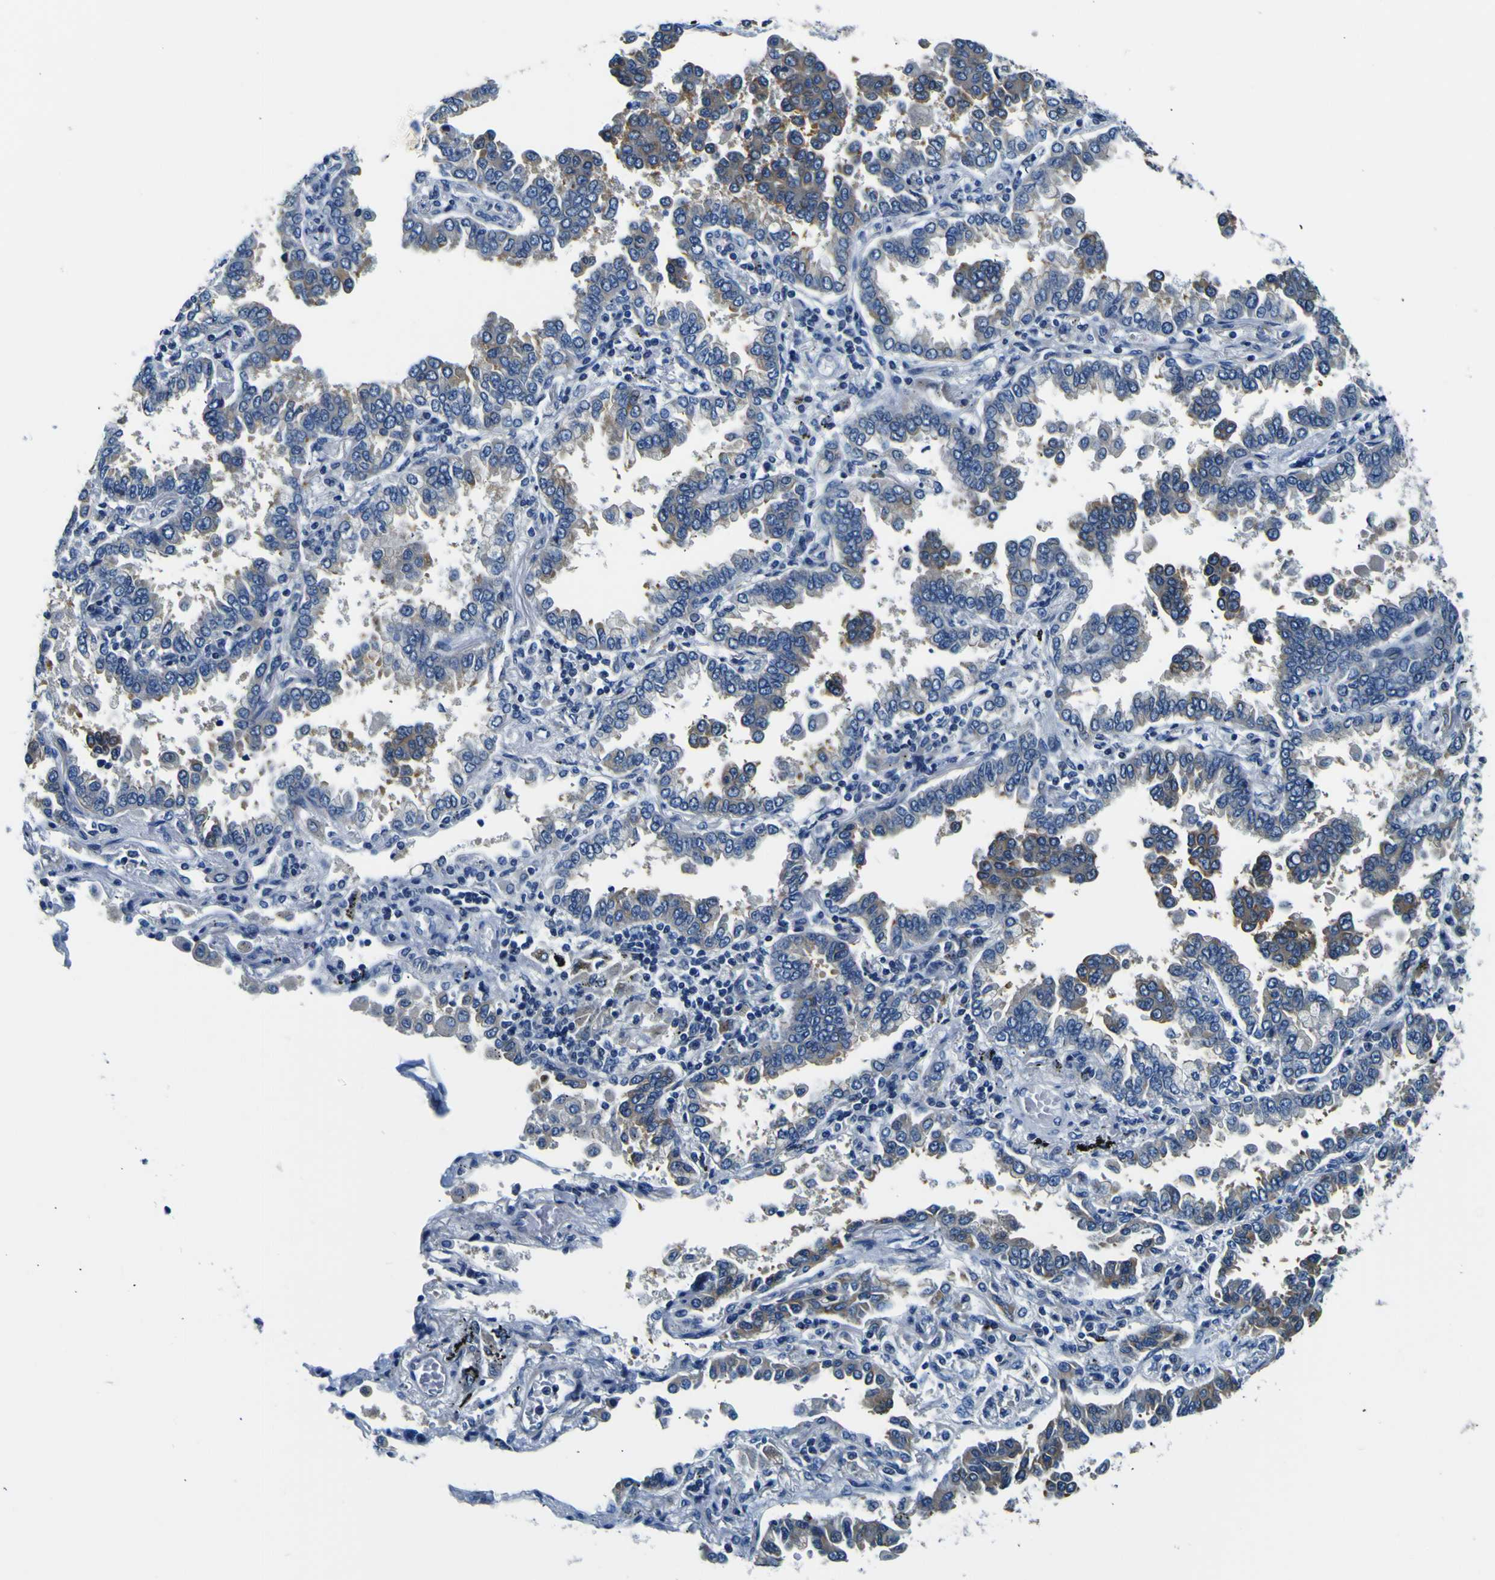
{"staining": {"intensity": "negative", "quantity": "none", "location": "none"}, "tissue": "lung cancer", "cell_type": "Tumor cells", "image_type": "cancer", "snomed": [{"axis": "morphology", "description": "Normal tissue, NOS"}, {"axis": "morphology", "description": "Adenocarcinoma, NOS"}, {"axis": "topography", "description": "Lung"}], "caption": "There is no significant positivity in tumor cells of lung cancer (adenocarcinoma).", "gene": "ADGRA2", "patient": {"sex": "male", "age": 59}}